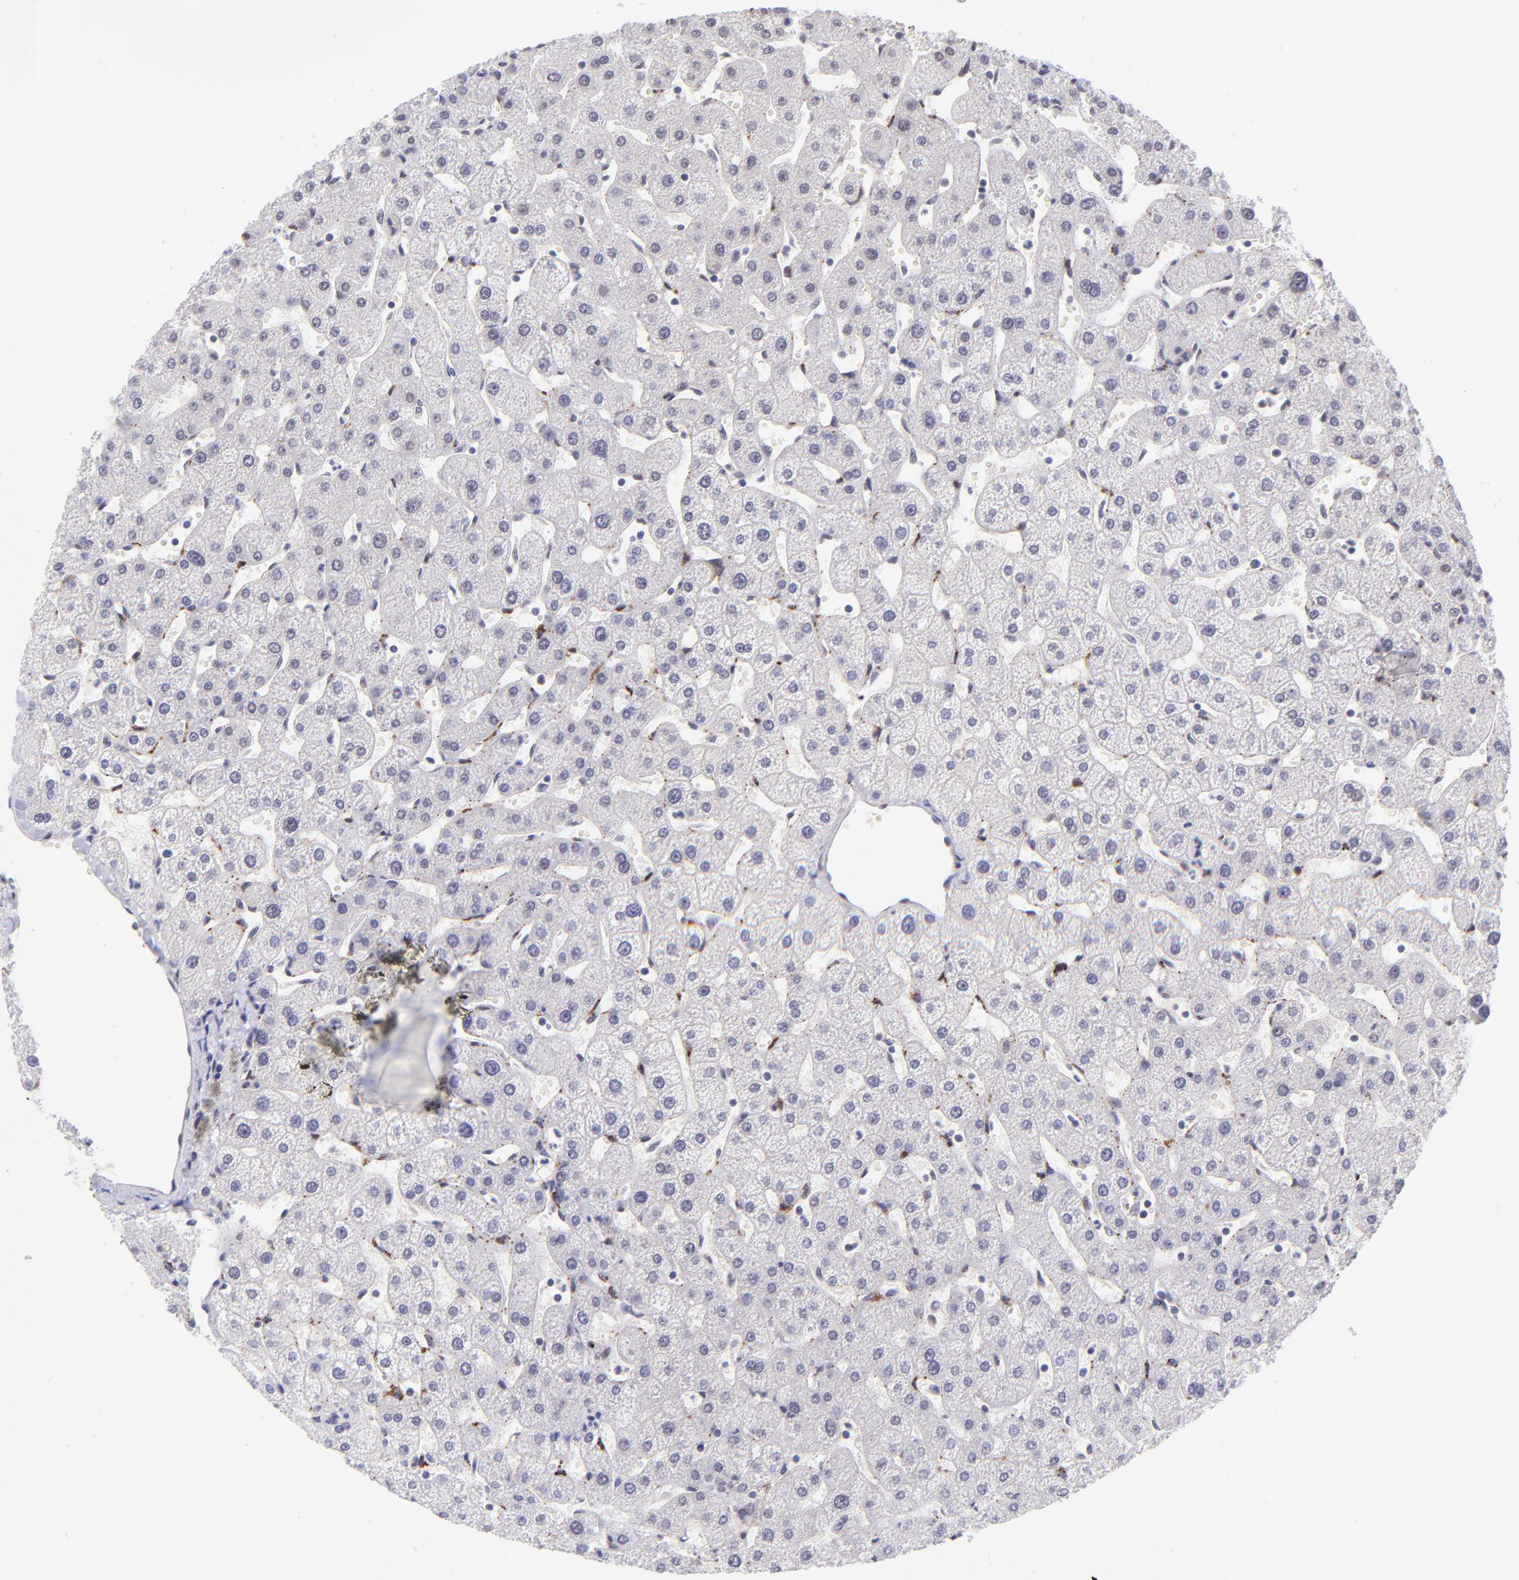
{"staining": {"intensity": "negative", "quantity": "none", "location": "none"}, "tissue": "liver", "cell_type": "Cholangiocytes", "image_type": "normal", "snomed": [{"axis": "morphology", "description": "Normal tissue, NOS"}, {"axis": "topography", "description": "Liver"}], "caption": "Protein analysis of unremarkable liver shows no significant expression in cholangiocytes.", "gene": "SOX6", "patient": {"sex": "male", "age": 67}}